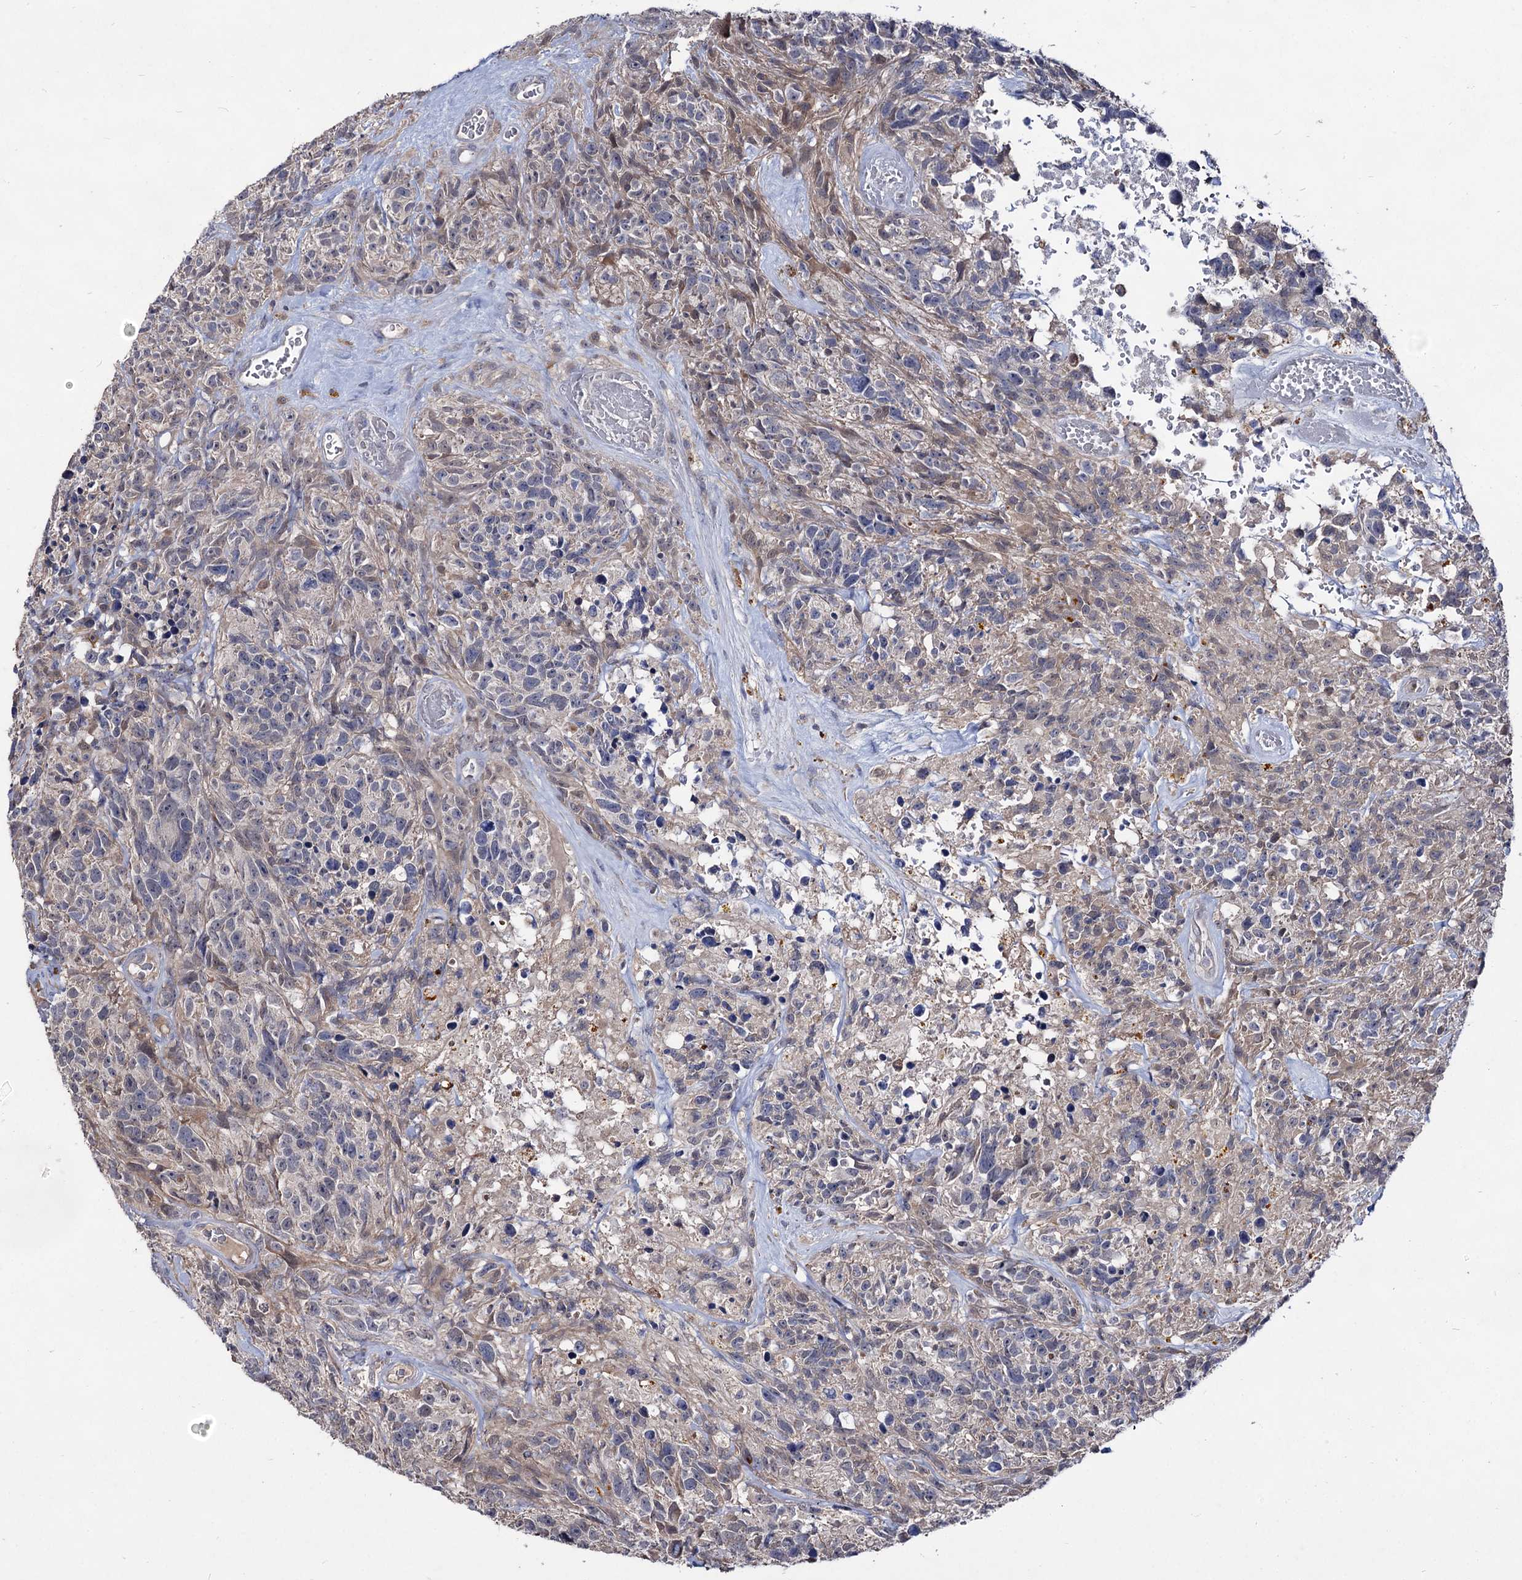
{"staining": {"intensity": "negative", "quantity": "none", "location": "none"}, "tissue": "glioma", "cell_type": "Tumor cells", "image_type": "cancer", "snomed": [{"axis": "morphology", "description": "Glioma, malignant, High grade"}, {"axis": "topography", "description": "Brain"}], "caption": "Immunohistochemistry histopathology image of human glioma stained for a protein (brown), which displays no positivity in tumor cells.", "gene": "ACTR6", "patient": {"sex": "male", "age": 69}}